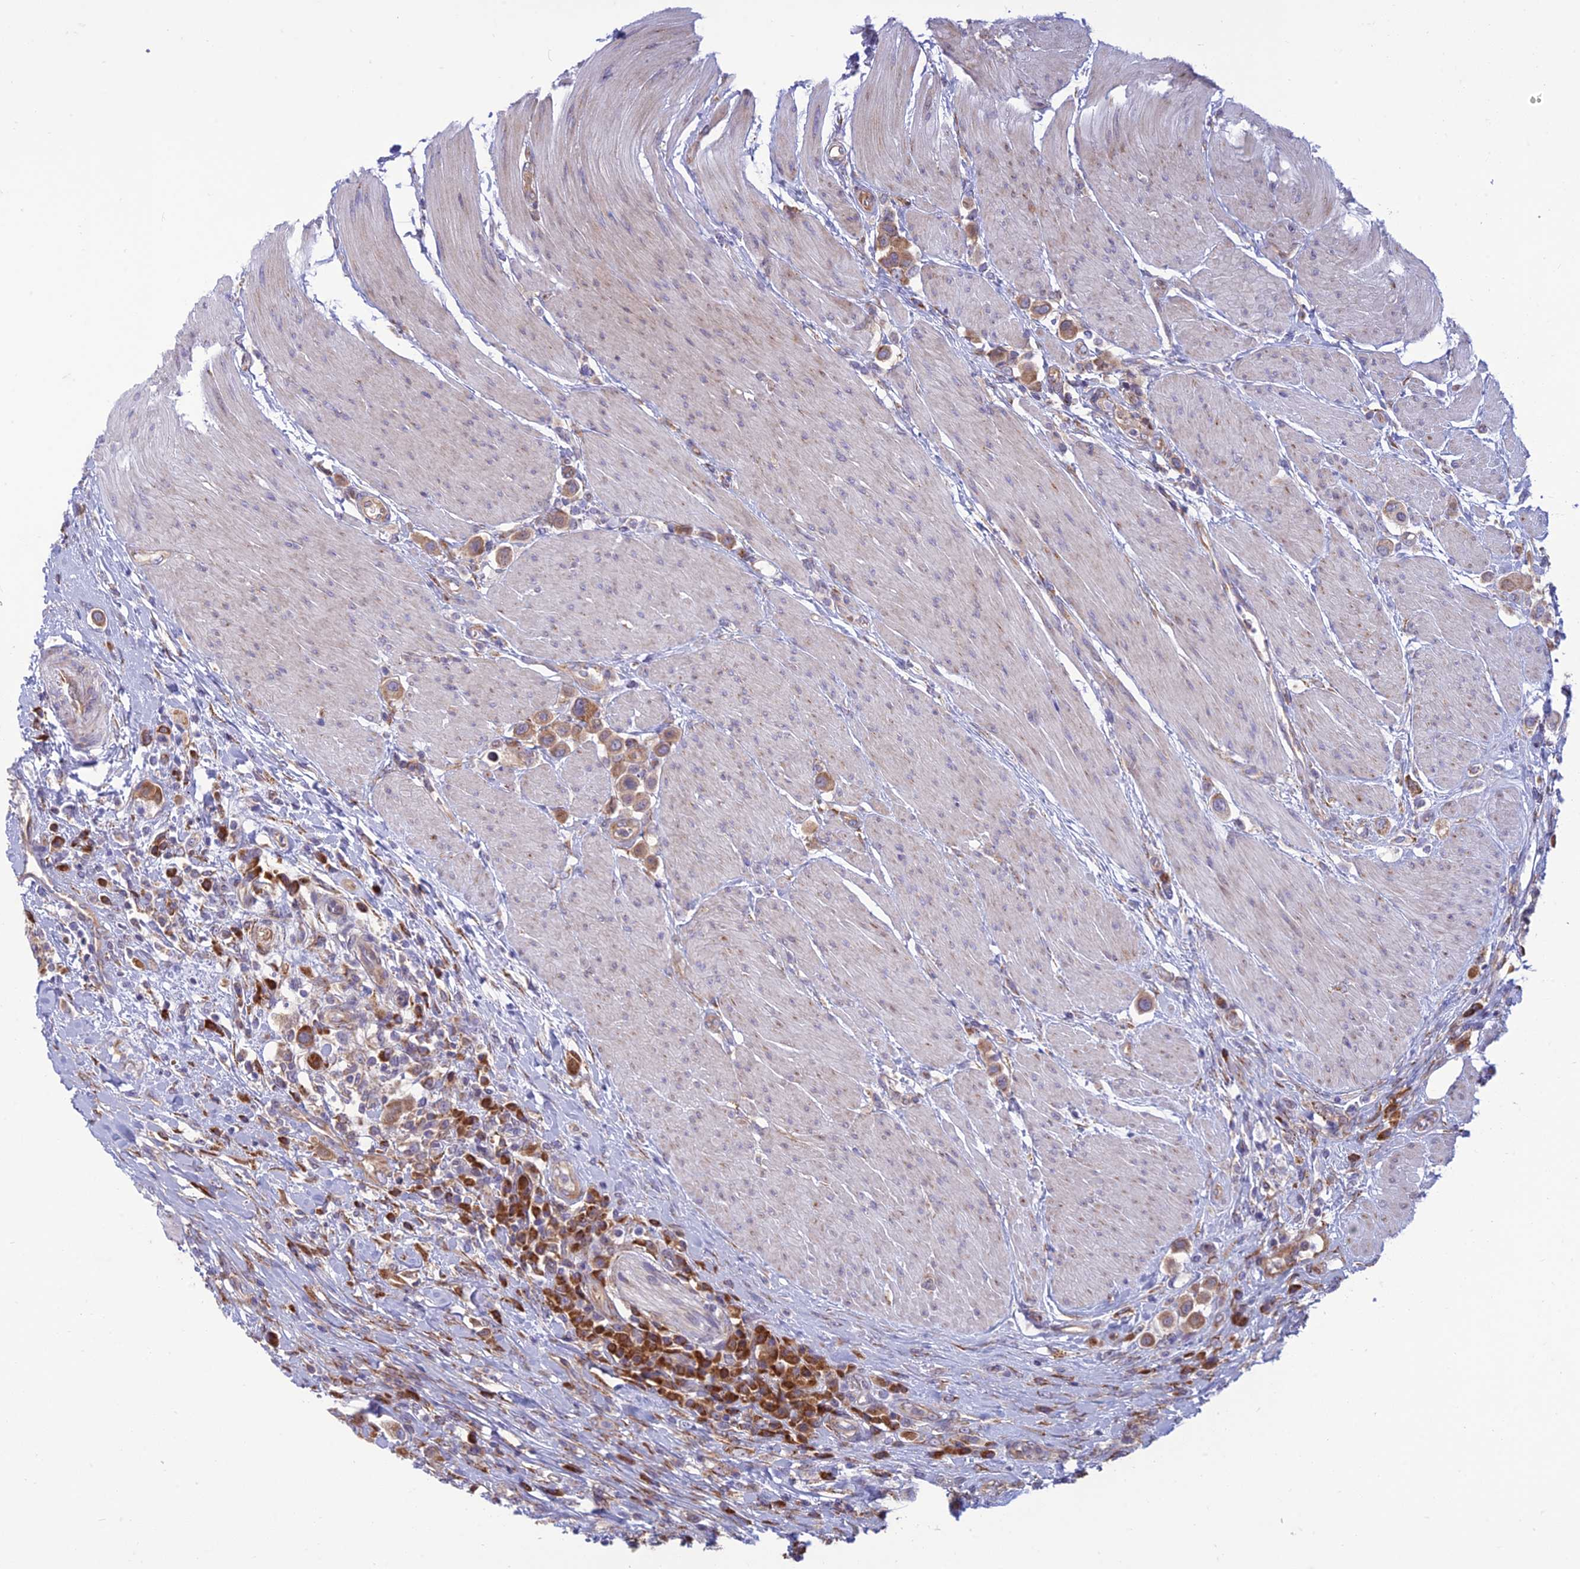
{"staining": {"intensity": "moderate", "quantity": ">75%", "location": "cytoplasmic/membranous"}, "tissue": "urothelial cancer", "cell_type": "Tumor cells", "image_type": "cancer", "snomed": [{"axis": "morphology", "description": "Urothelial carcinoma, High grade"}, {"axis": "topography", "description": "Urinary bladder"}], "caption": "An image of human urothelial carcinoma (high-grade) stained for a protein reveals moderate cytoplasmic/membranous brown staining in tumor cells.", "gene": "RPL17-C18orf32", "patient": {"sex": "male", "age": 50}}